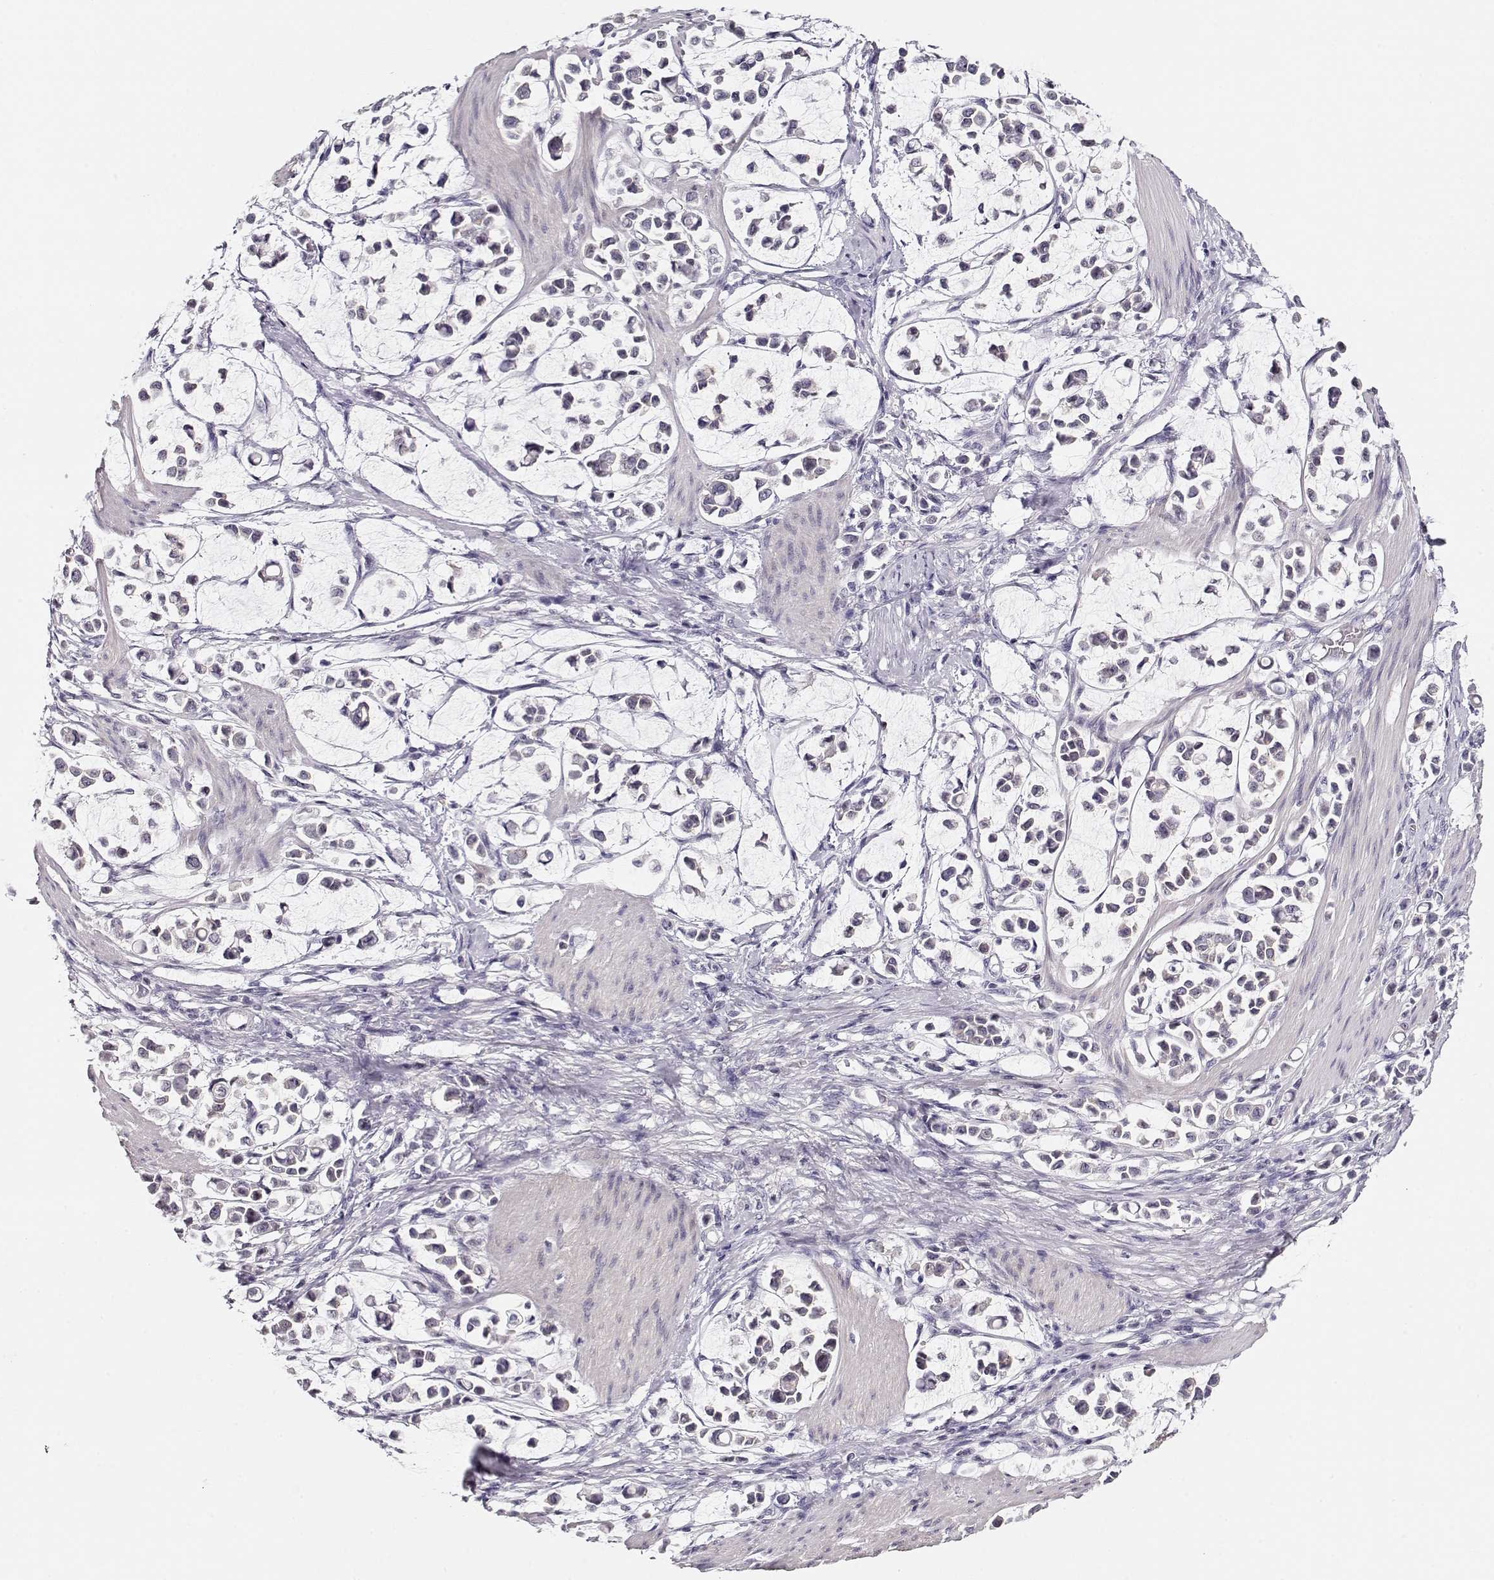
{"staining": {"intensity": "negative", "quantity": "none", "location": "none"}, "tissue": "stomach cancer", "cell_type": "Tumor cells", "image_type": "cancer", "snomed": [{"axis": "morphology", "description": "Adenocarcinoma, NOS"}, {"axis": "topography", "description": "Stomach"}], "caption": "IHC of adenocarcinoma (stomach) reveals no expression in tumor cells.", "gene": "CRX", "patient": {"sex": "male", "age": 82}}